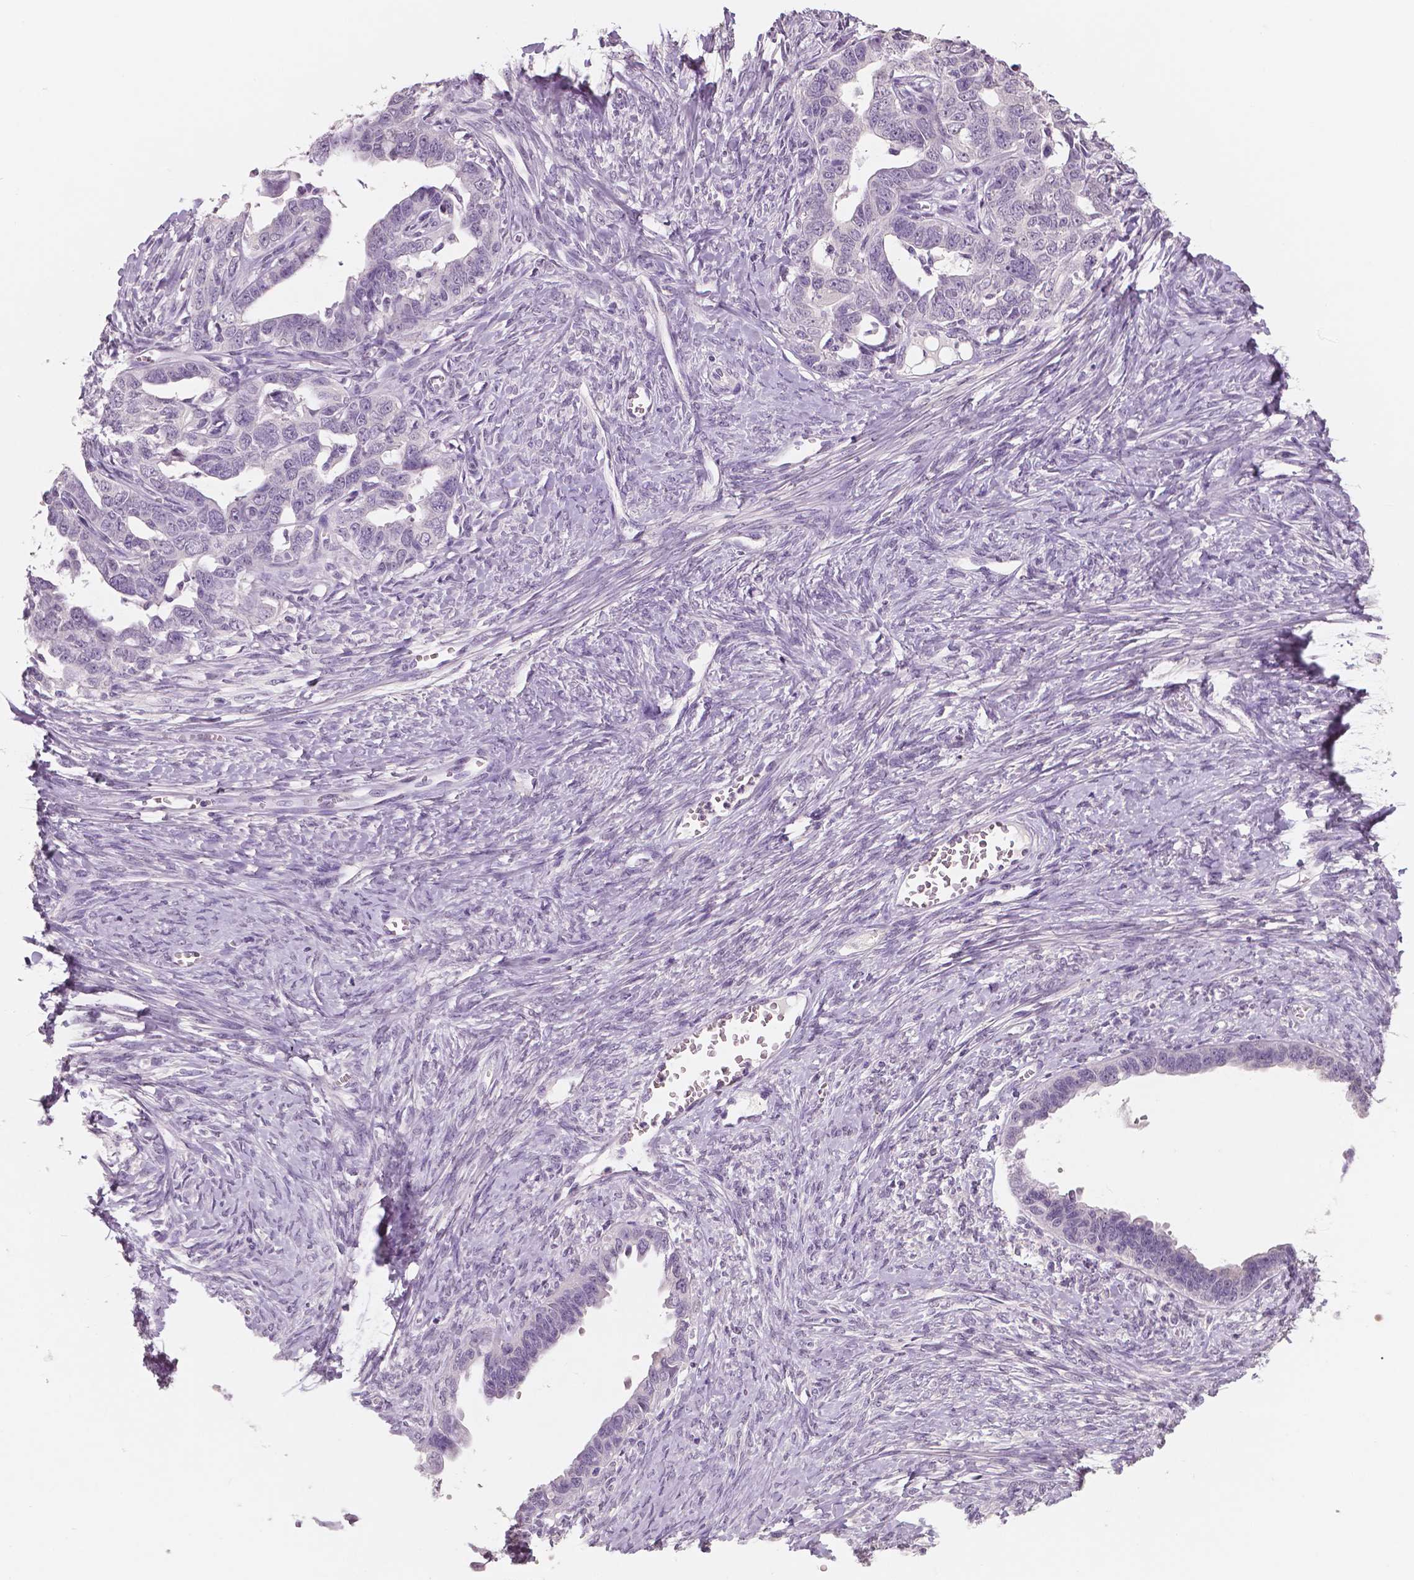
{"staining": {"intensity": "negative", "quantity": "none", "location": "none"}, "tissue": "ovarian cancer", "cell_type": "Tumor cells", "image_type": "cancer", "snomed": [{"axis": "morphology", "description": "Cystadenocarcinoma, serous, NOS"}, {"axis": "topography", "description": "Ovary"}], "caption": "The histopathology image displays no staining of tumor cells in serous cystadenocarcinoma (ovarian).", "gene": "NECAB1", "patient": {"sex": "female", "age": 69}}